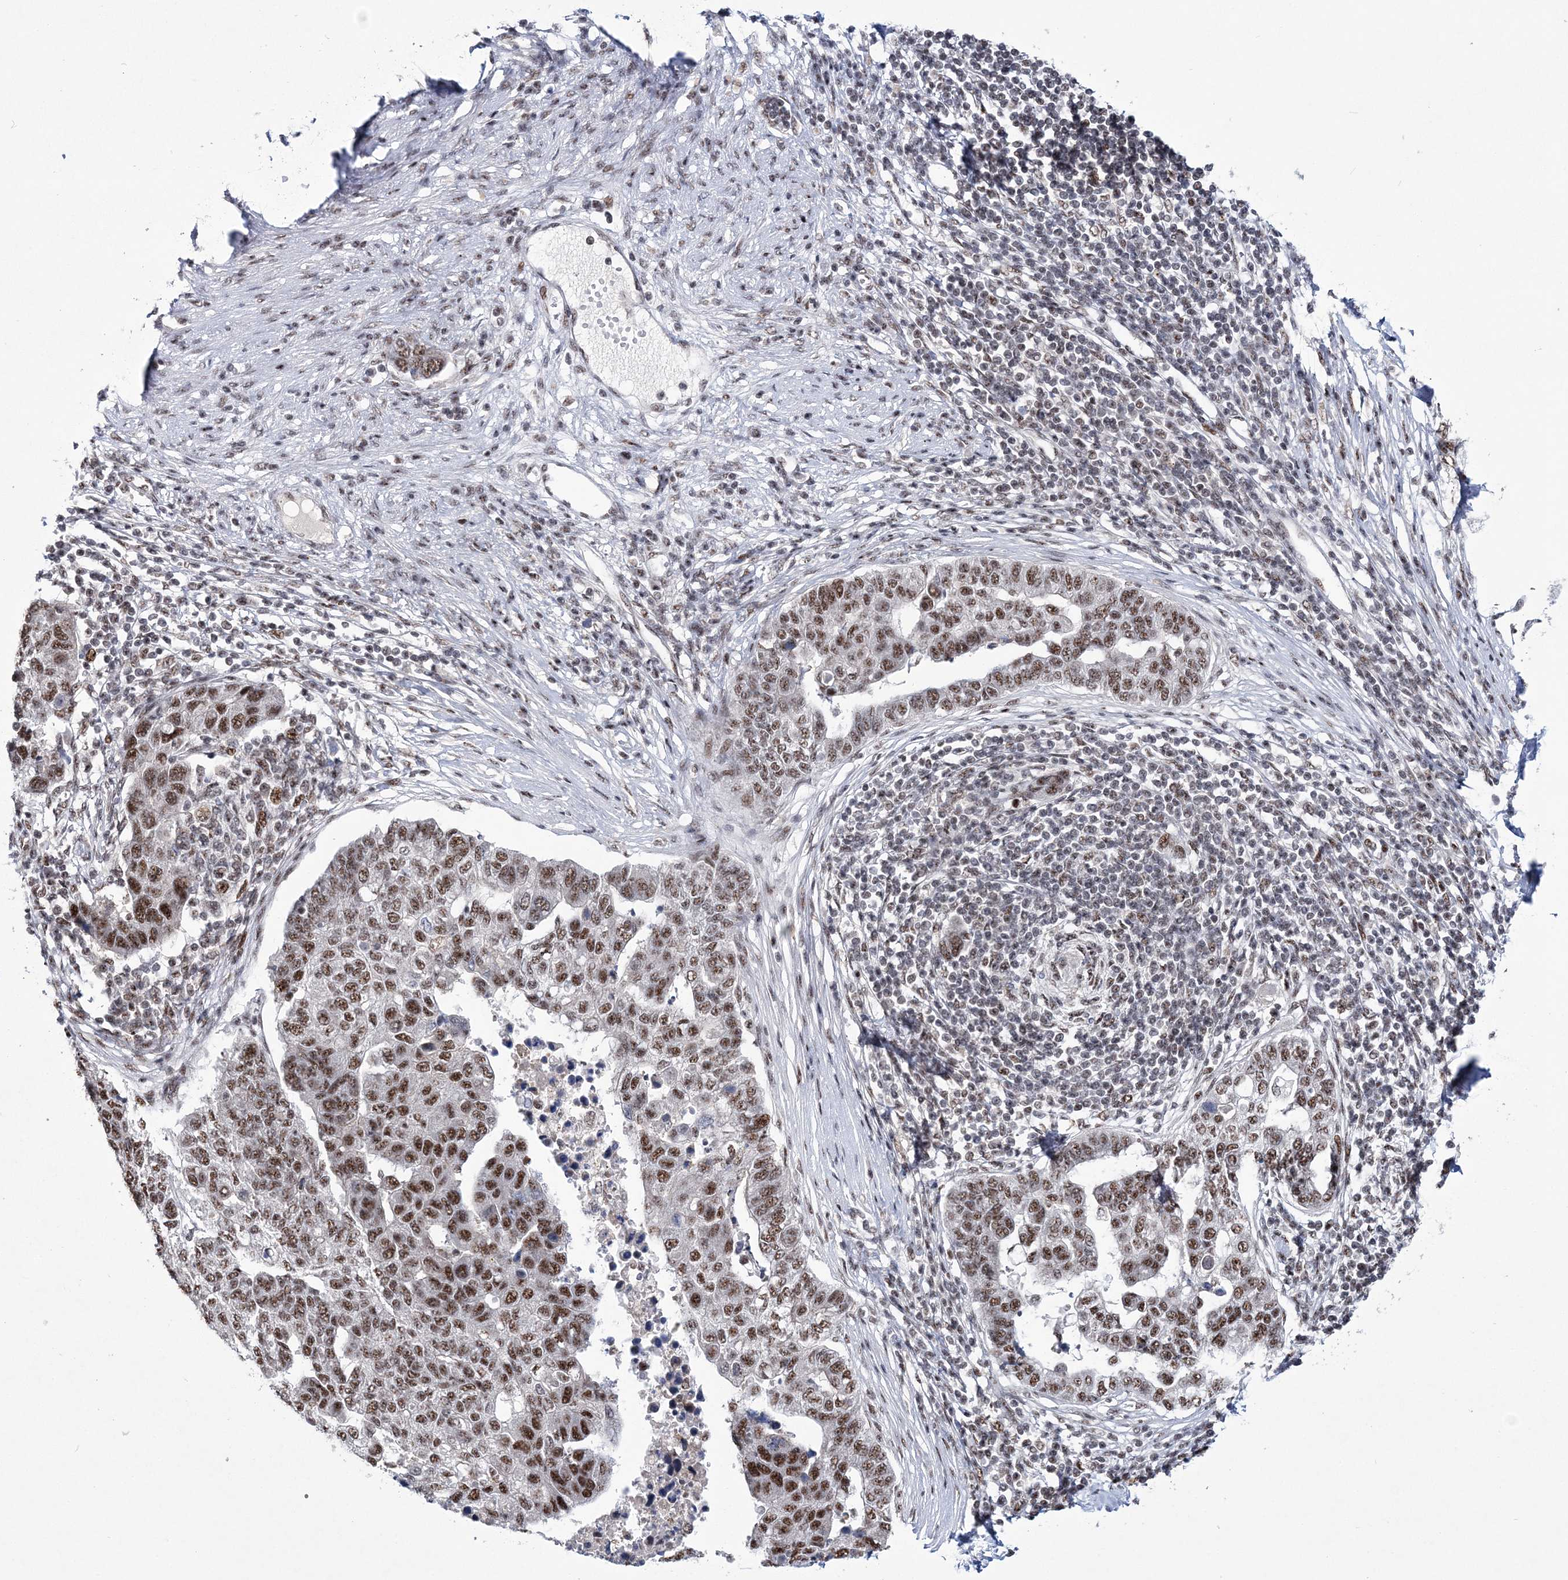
{"staining": {"intensity": "moderate", "quantity": ">75%", "location": "nuclear"}, "tissue": "pancreatic cancer", "cell_type": "Tumor cells", "image_type": "cancer", "snomed": [{"axis": "morphology", "description": "Adenocarcinoma, NOS"}, {"axis": "topography", "description": "Pancreas"}], "caption": "Human pancreatic adenocarcinoma stained with a brown dye shows moderate nuclear positive positivity in about >75% of tumor cells.", "gene": "TATDN2", "patient": {"sex": "female", "age": 61}}